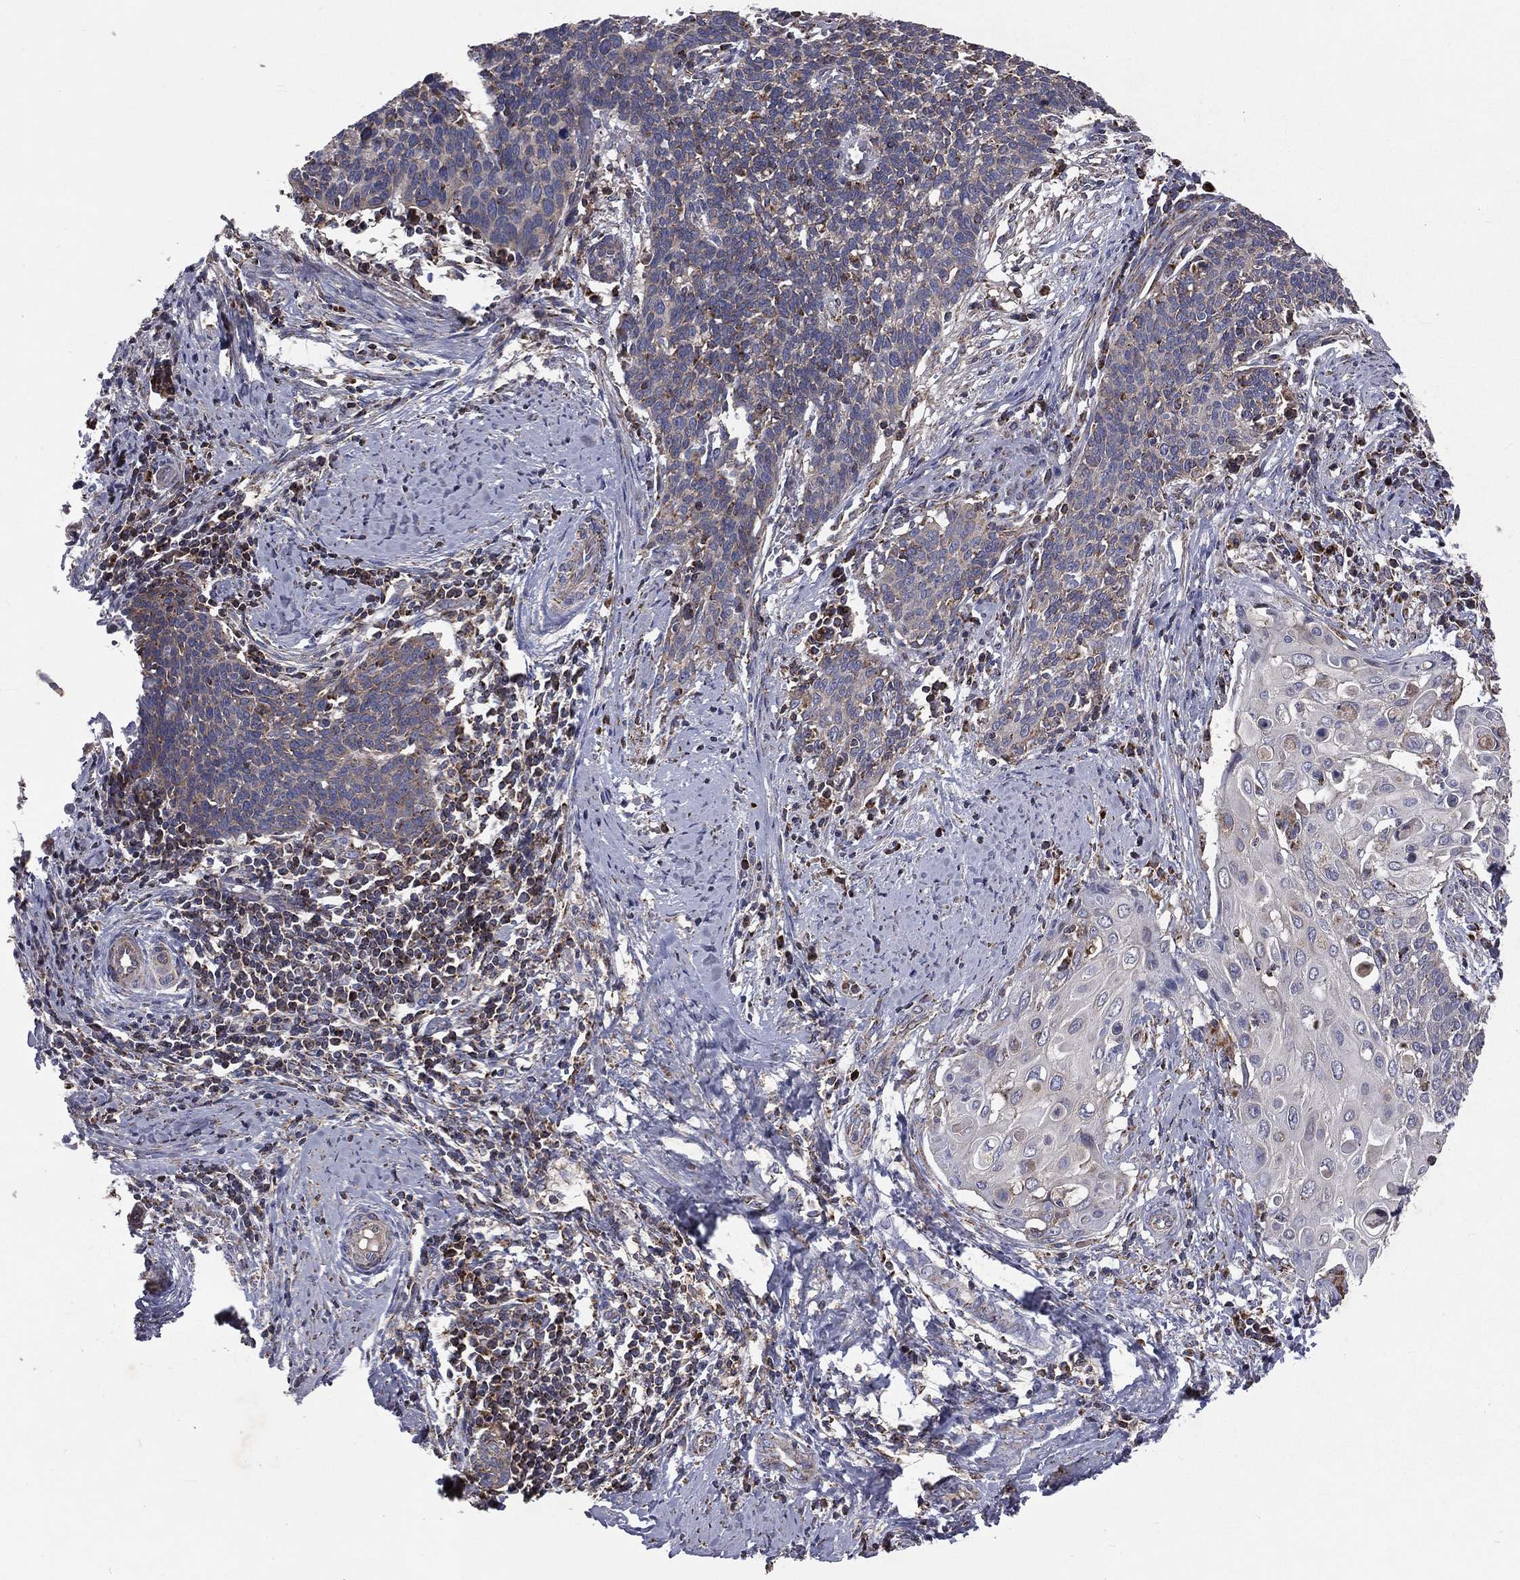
{"staining": {"intensity": "negative", "quantity": "none", "location": "none"}, "tissue": "cervical cancer", "cell_type": "Tumor cells", "image_type": "cancer", "snomed": [{"axis": "morphology", "description": "Squamous cell carcinoma, NOS"}, {"axis": "topography", "description": "Cervix"}], "caption": "IHC photomicrograph of squamous cell carcinoma (cervical) stained for a protein (brown), which reveals no positivity in tumor cells. (Immunohistochemistry (ihc), brightfield microscopy, high magnification).", "gene": "GPD1", "patient": {"sex": "female", "age": 39}}